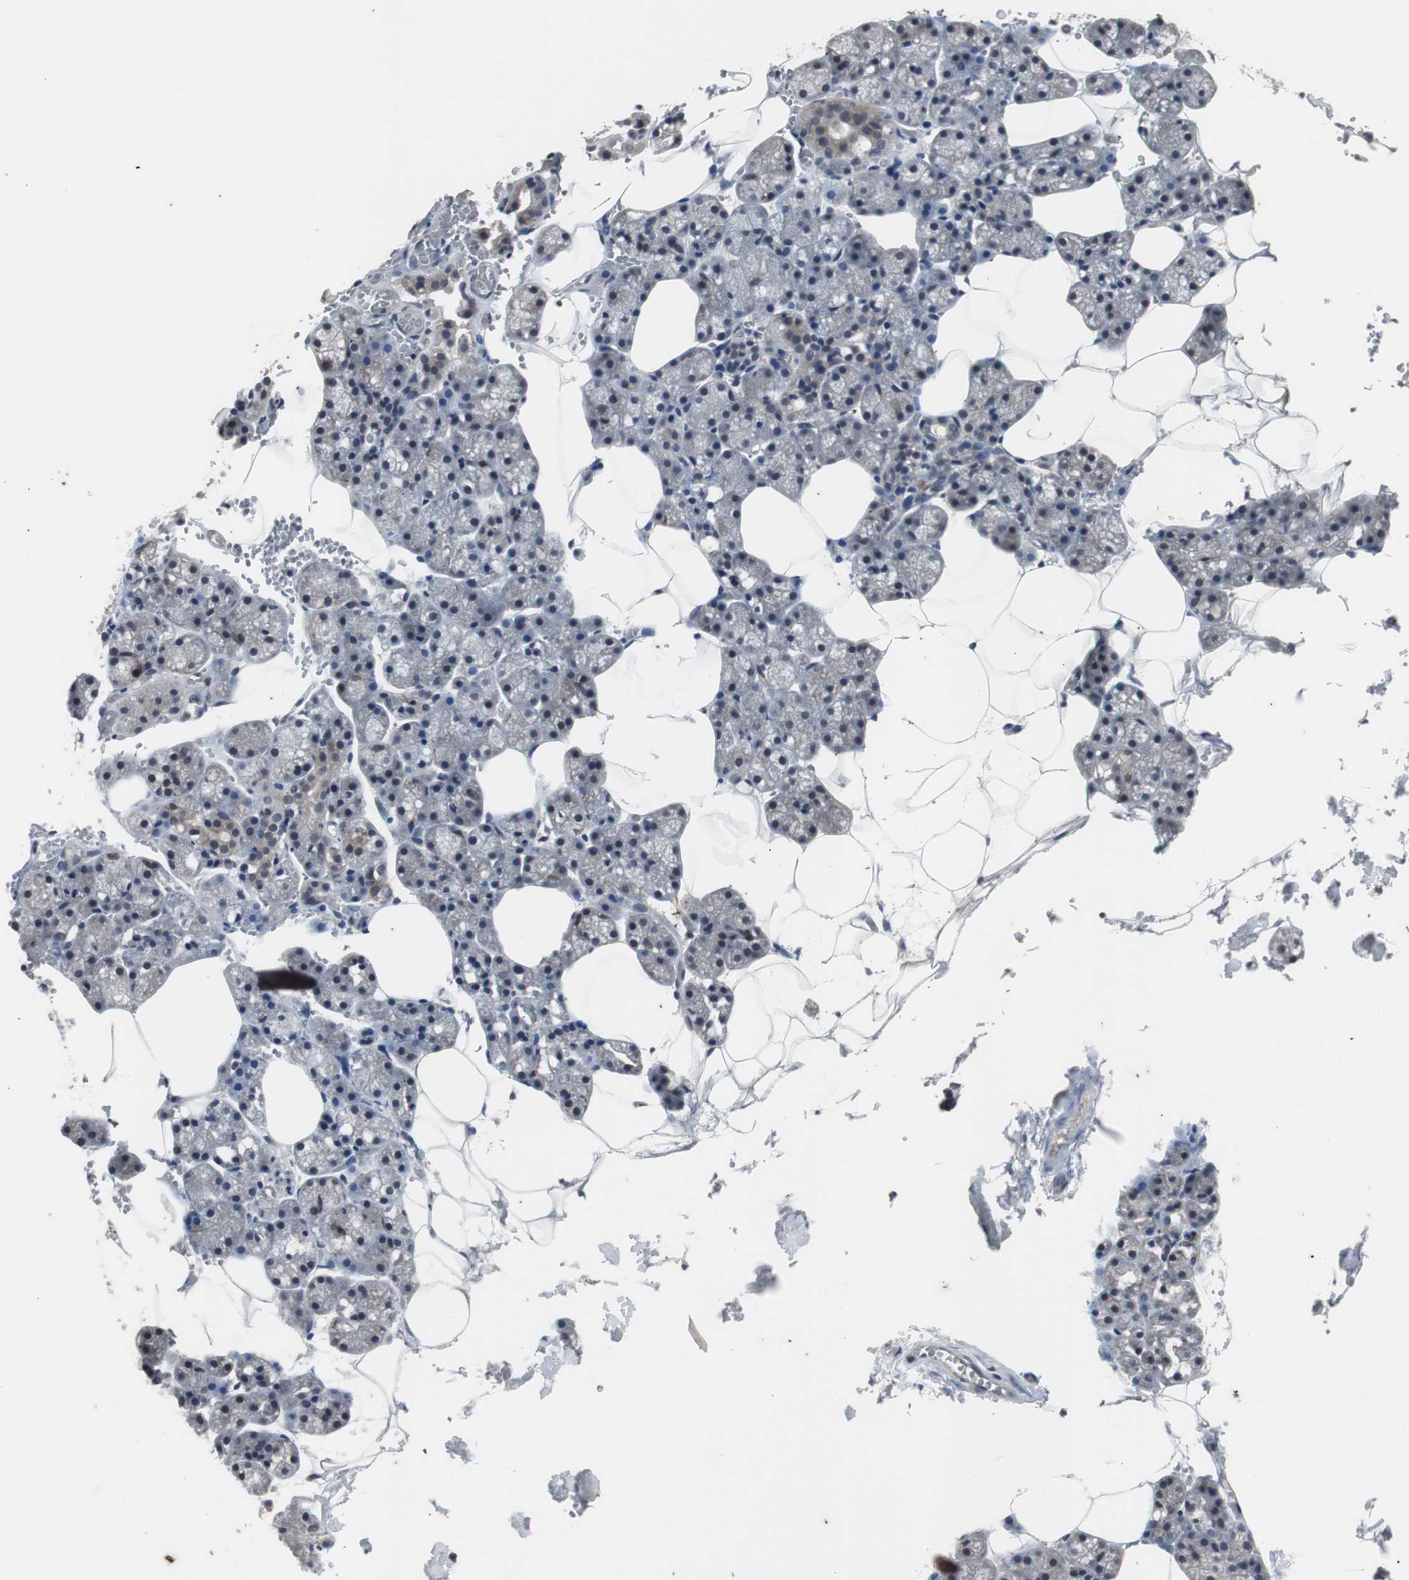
{"staining": {"intensity": "weak", "quantity": "<25%", "location": "cytoplasmic/membranous"}, "tissue": "salivary gland", "cell_type": "Glandular cells", "image_type": "normal", "snomed": [{"axis": "morphology", "description": "Normal tissue, NOS"}, {"axis": "topography", "description": "Salivary gland"}], "caption": "Immunohistochemical staining of normal salivary gland reveals no significant staining in glandular cells. (DAB immunohistochemistry, high magnification).", "gene": "CRADD", "patient": {"sex": "male", "age": 62}}